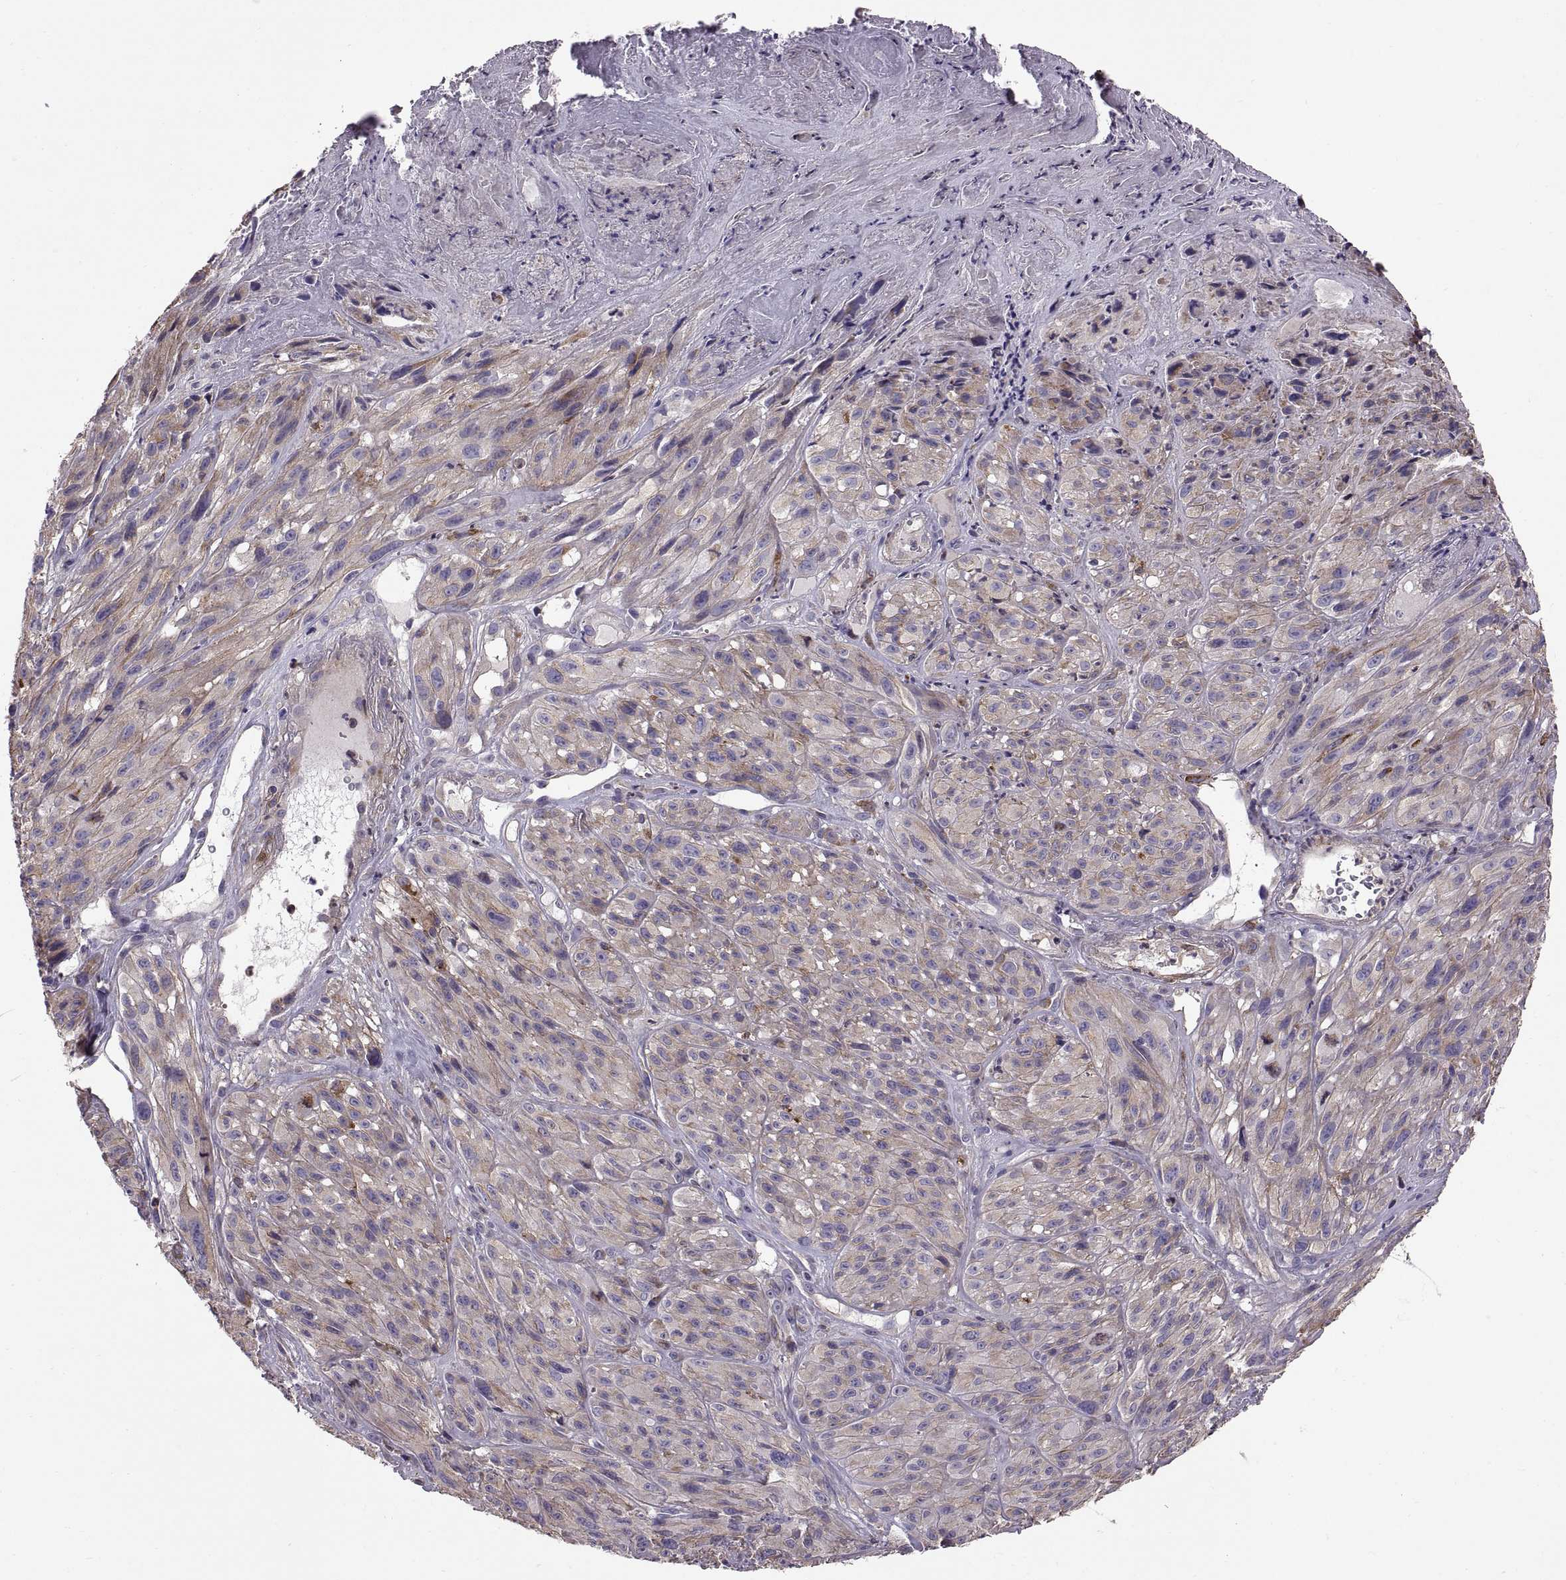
{"staining": {"intensity": "weak", "quantity": "25%-75%", "location": "cytoplasmic/membranous"}, "tissue": "melanoma", "cell_type": "Tumor cells", "image_type": "cancer", "snomed": [{"axis": "morphology", "description": "Malignant melanoma, NOS"}, {"axis": "topography", "description": "Skin"}], "caption": "Immunohistochemistry of human melanoma displays low levels of weak cytoplasmic/membranous expression in approximately 25%-75% of tumor cells.", "gene": "EMILIN2", "patient": {"sex": "male", "age": 51}}